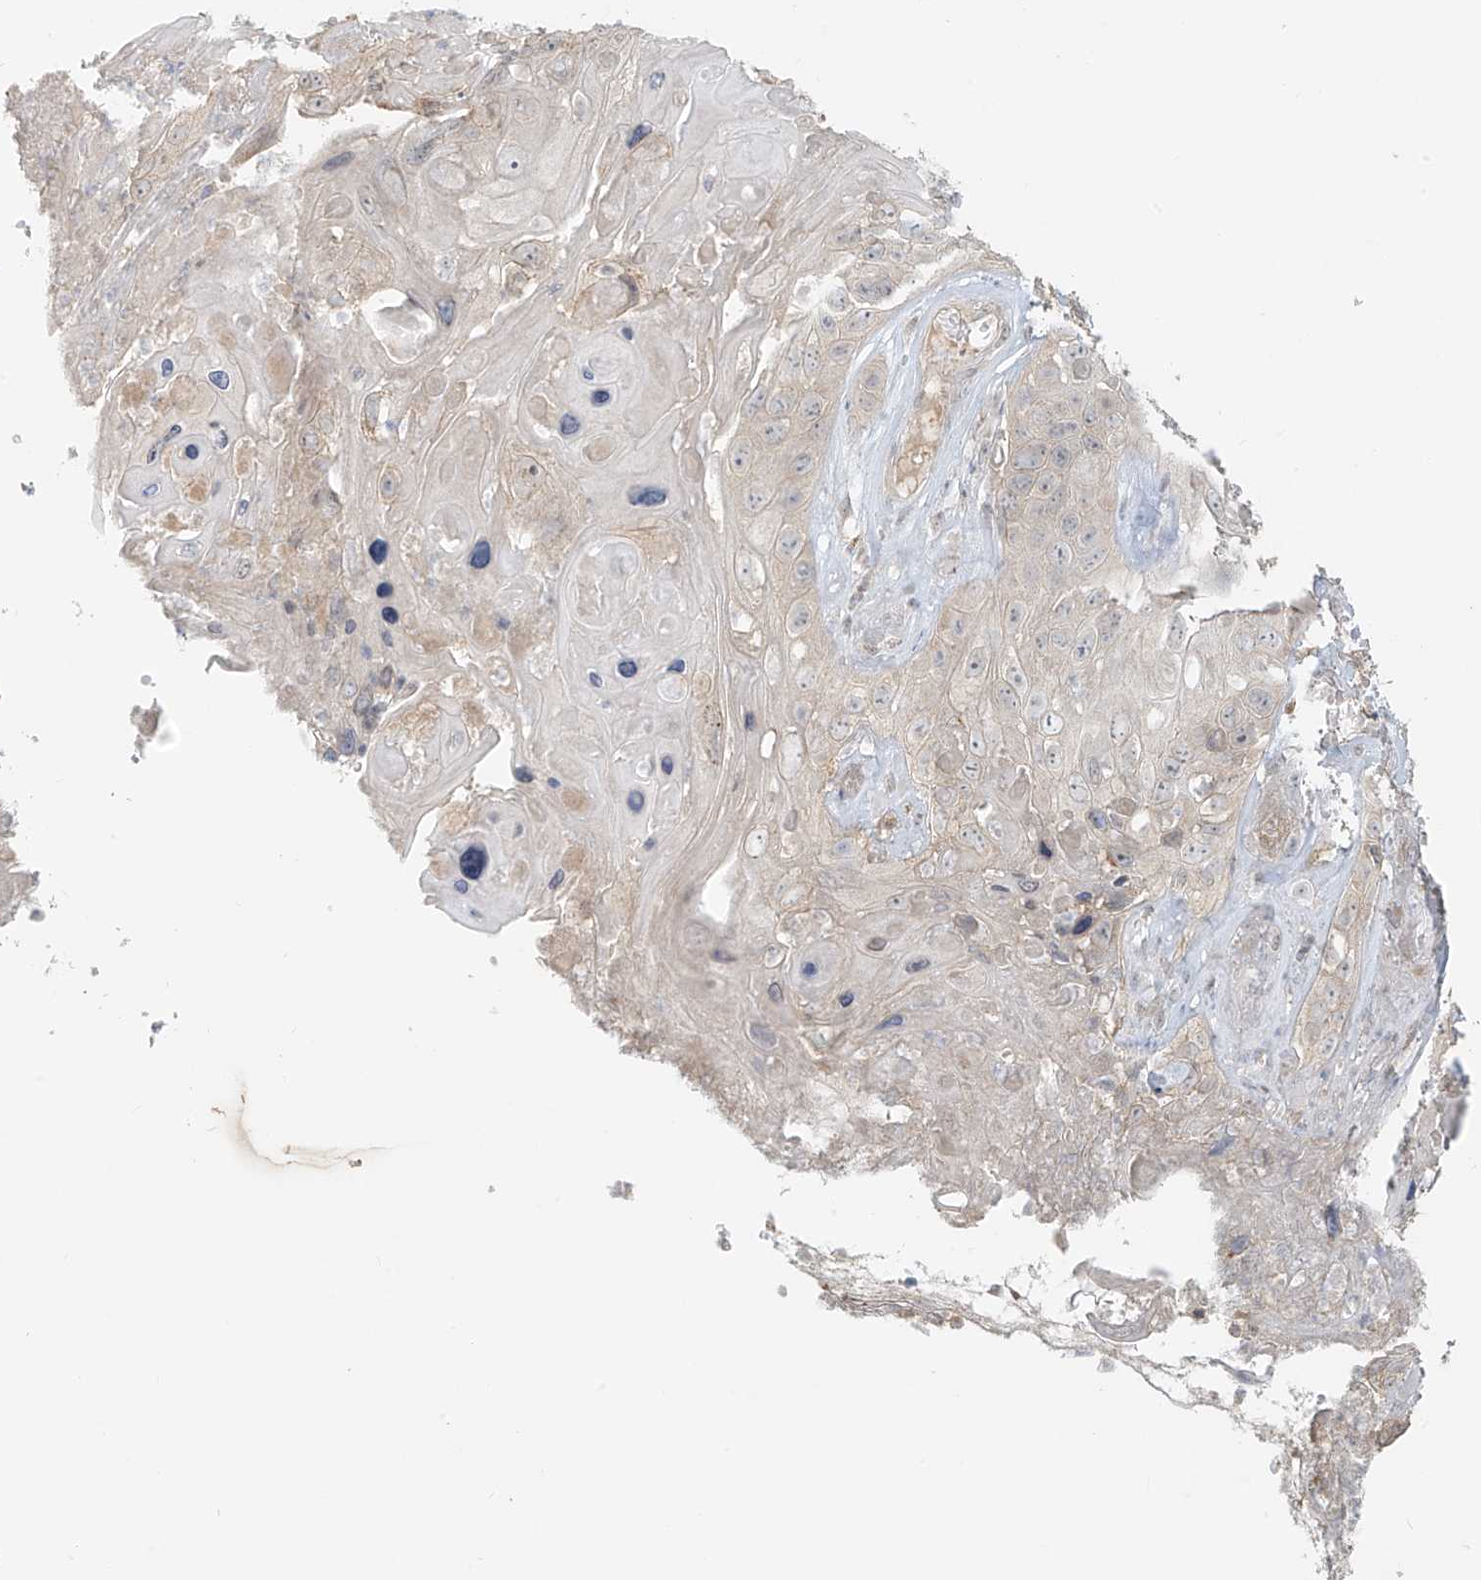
{"staining": {"intensity": "negative", "quantity": "none", "location": "none"}, "tissue": "skin cancer", "cell_type": "Tumor cells", "image_type": "cancer", "snomed": [{"axis": "morphology", "description": "Squamous cell carcinoma, NOS"}, {"axis": "topography", "description": "Skin"}], "caption": "Immunohistochemistry (IHC) photomicrograph of neoplastic tissue: human skin squamous cell carcinoma stained with DAB (3,3'-diaminobenzidine) exhibits no significant protein positivity in tumor cells.", "gene": "ABCD1", "patient": {"sex": "male", "age": 55}}